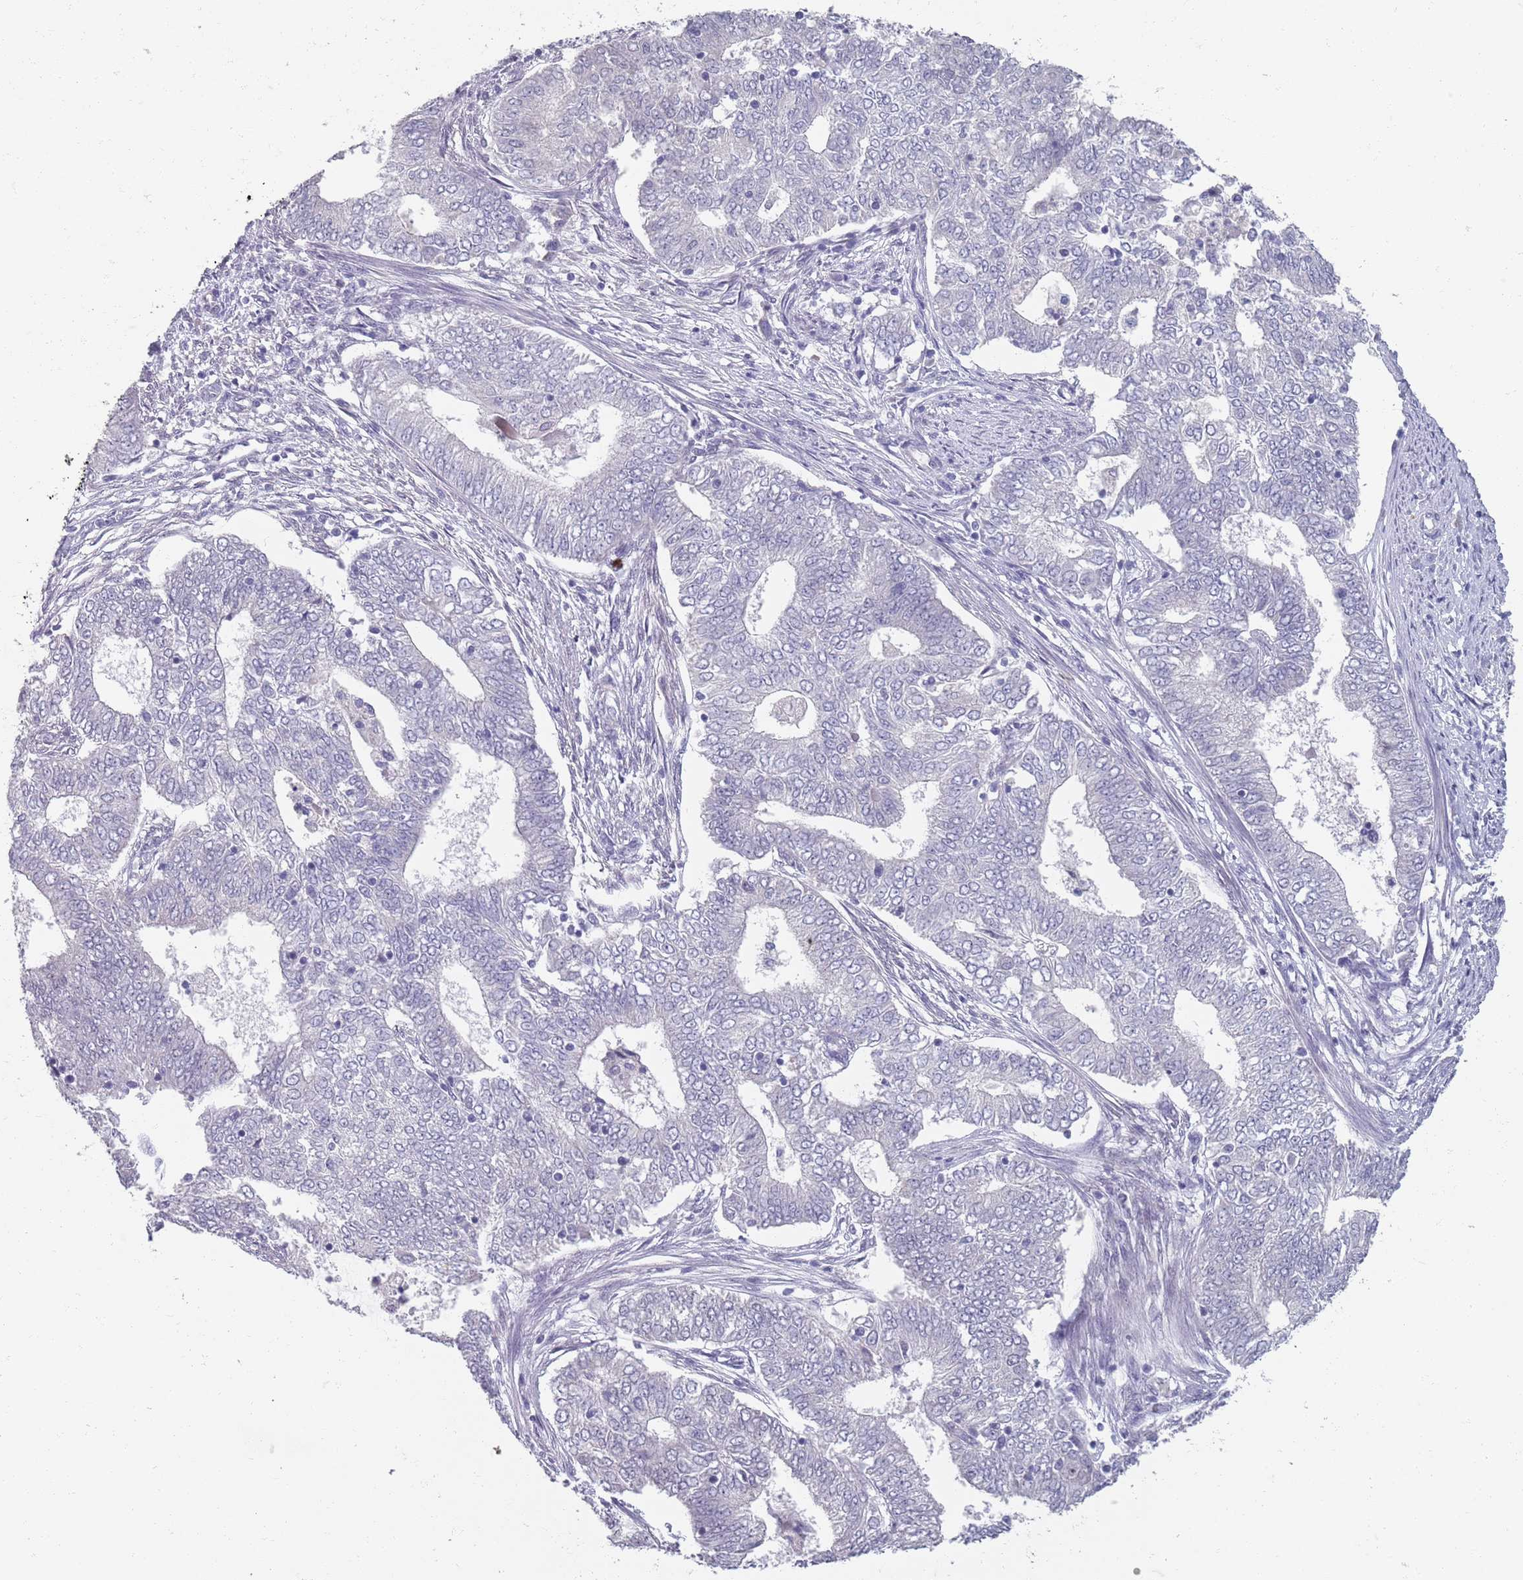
{"staining": {"intensity": "negative", "quantity": "none", "location": "none"}, "tissue": "endometrial cancer", "cell_type": "Tumor cells", "image_type": "cancer", "snomed": [{"axis": "morphology", "description": "Adenocarcinoma, NOS"}, {"axis": "topography", "description": "Endometrium"}], "caption": "The IHC histopathology image has no significant staining in tumor cells of endometrial cancer tissue.", "gene": "SAMD1", "patient": {"sex": "female", "age": 62}}